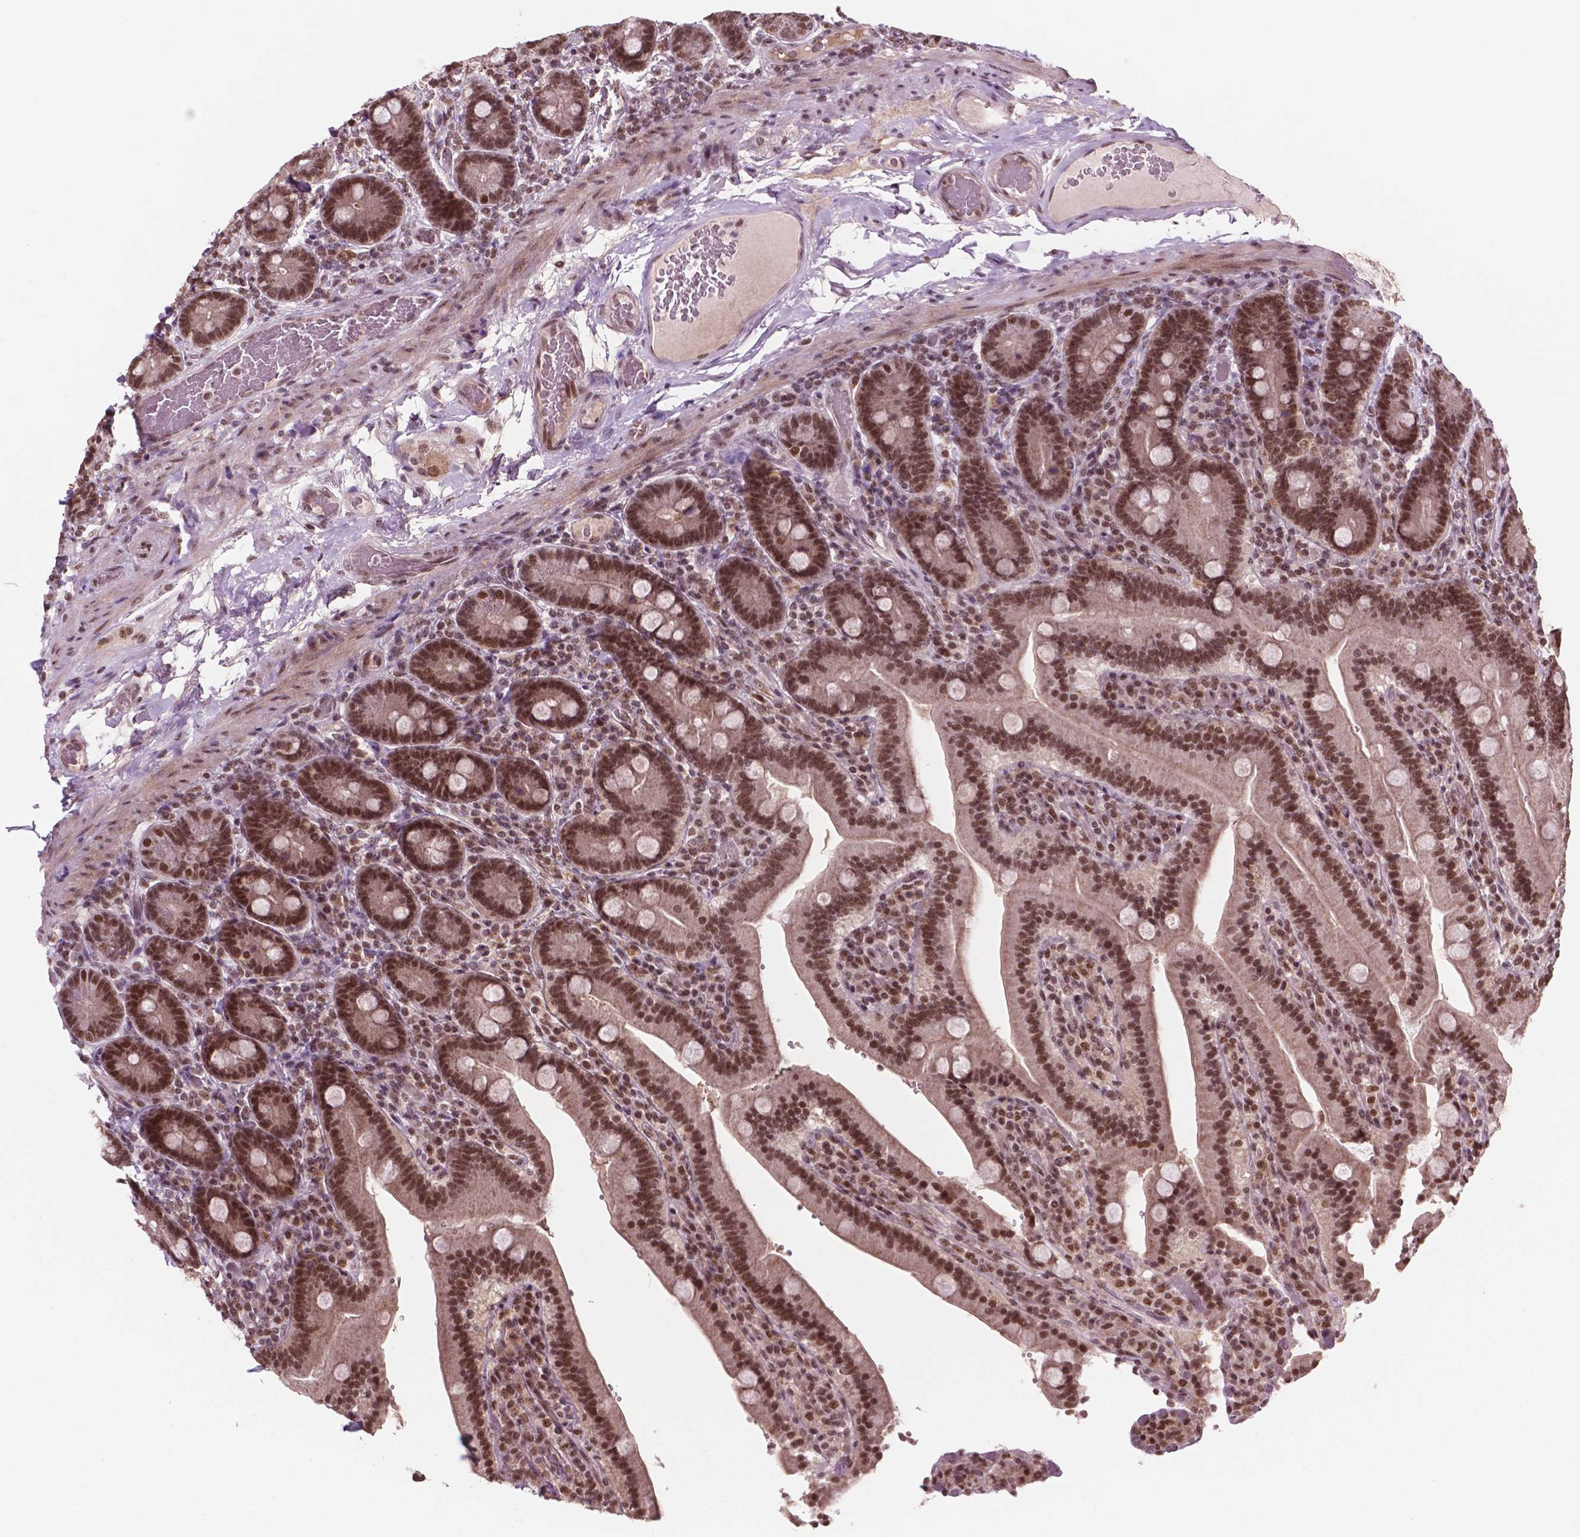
{"staining": {"intensity": "moderate", "quantity": ">75%", "location": "nuclear"}, "tissue": "duodenum", "cell_type": "Glandular cells", "image_type": "normal", "snomed": [{"axis": "morphology", "description": "Normal tissue, NOS"}, {"axis": "topography", "description": "Duodenum"}], "caption": "This image exhibits IHC staining of benign human duodenum, with medium moderate nuclear expression in about >75% of glandular cells.", "gene": "POLR2E", "patient": {"sex": "female", "age": 62}}